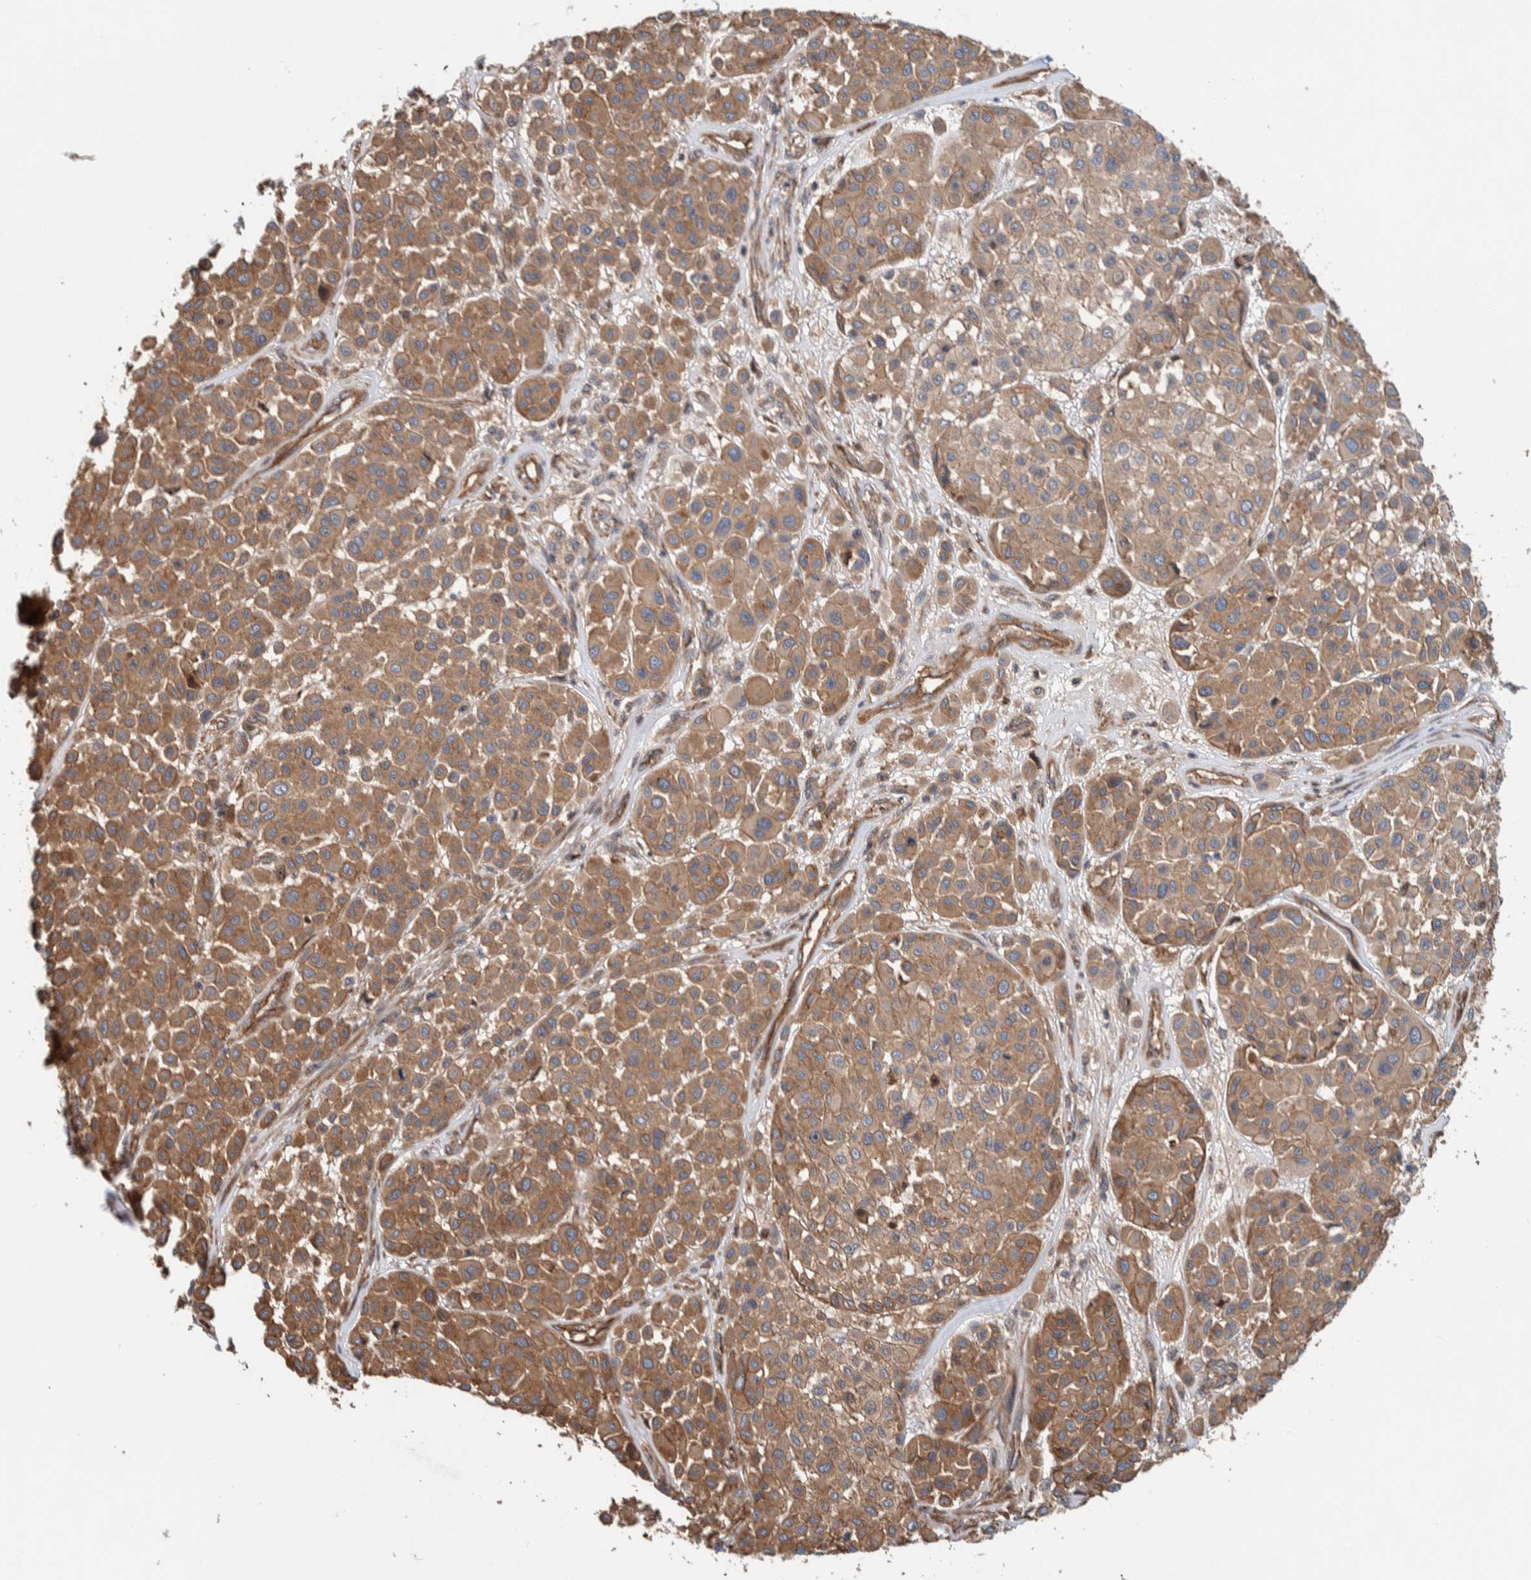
{"staining": {"intensity": "moderate", "quantity": ">75%", "location": "cytoplasmic/membranous"}, "tissue": "melanoma", "cell_type": "Tumor cells", "image_type": "cancer", "snomed": [{"axis": "morphology", "description": "Malignant melanoma, Metastatic site"}, {"axis": "topography", "description": "Soft tissue"}], "caption": "IHC staining of malignant melanoma (metastatic site), which displays medium levels of moderate cytoplasmic/membranous expression in about >75% of tumor cells indicating moderate cytoplasmic/membranous protein staining. The staining was performed using DAB (3,3'-diaminobenzidine) (brown) for protein detection and nuclei were counterstained in hematoxylin (blue).", "gene": "PKD1L1", "patient": {"sex": "male", "age": 41}}